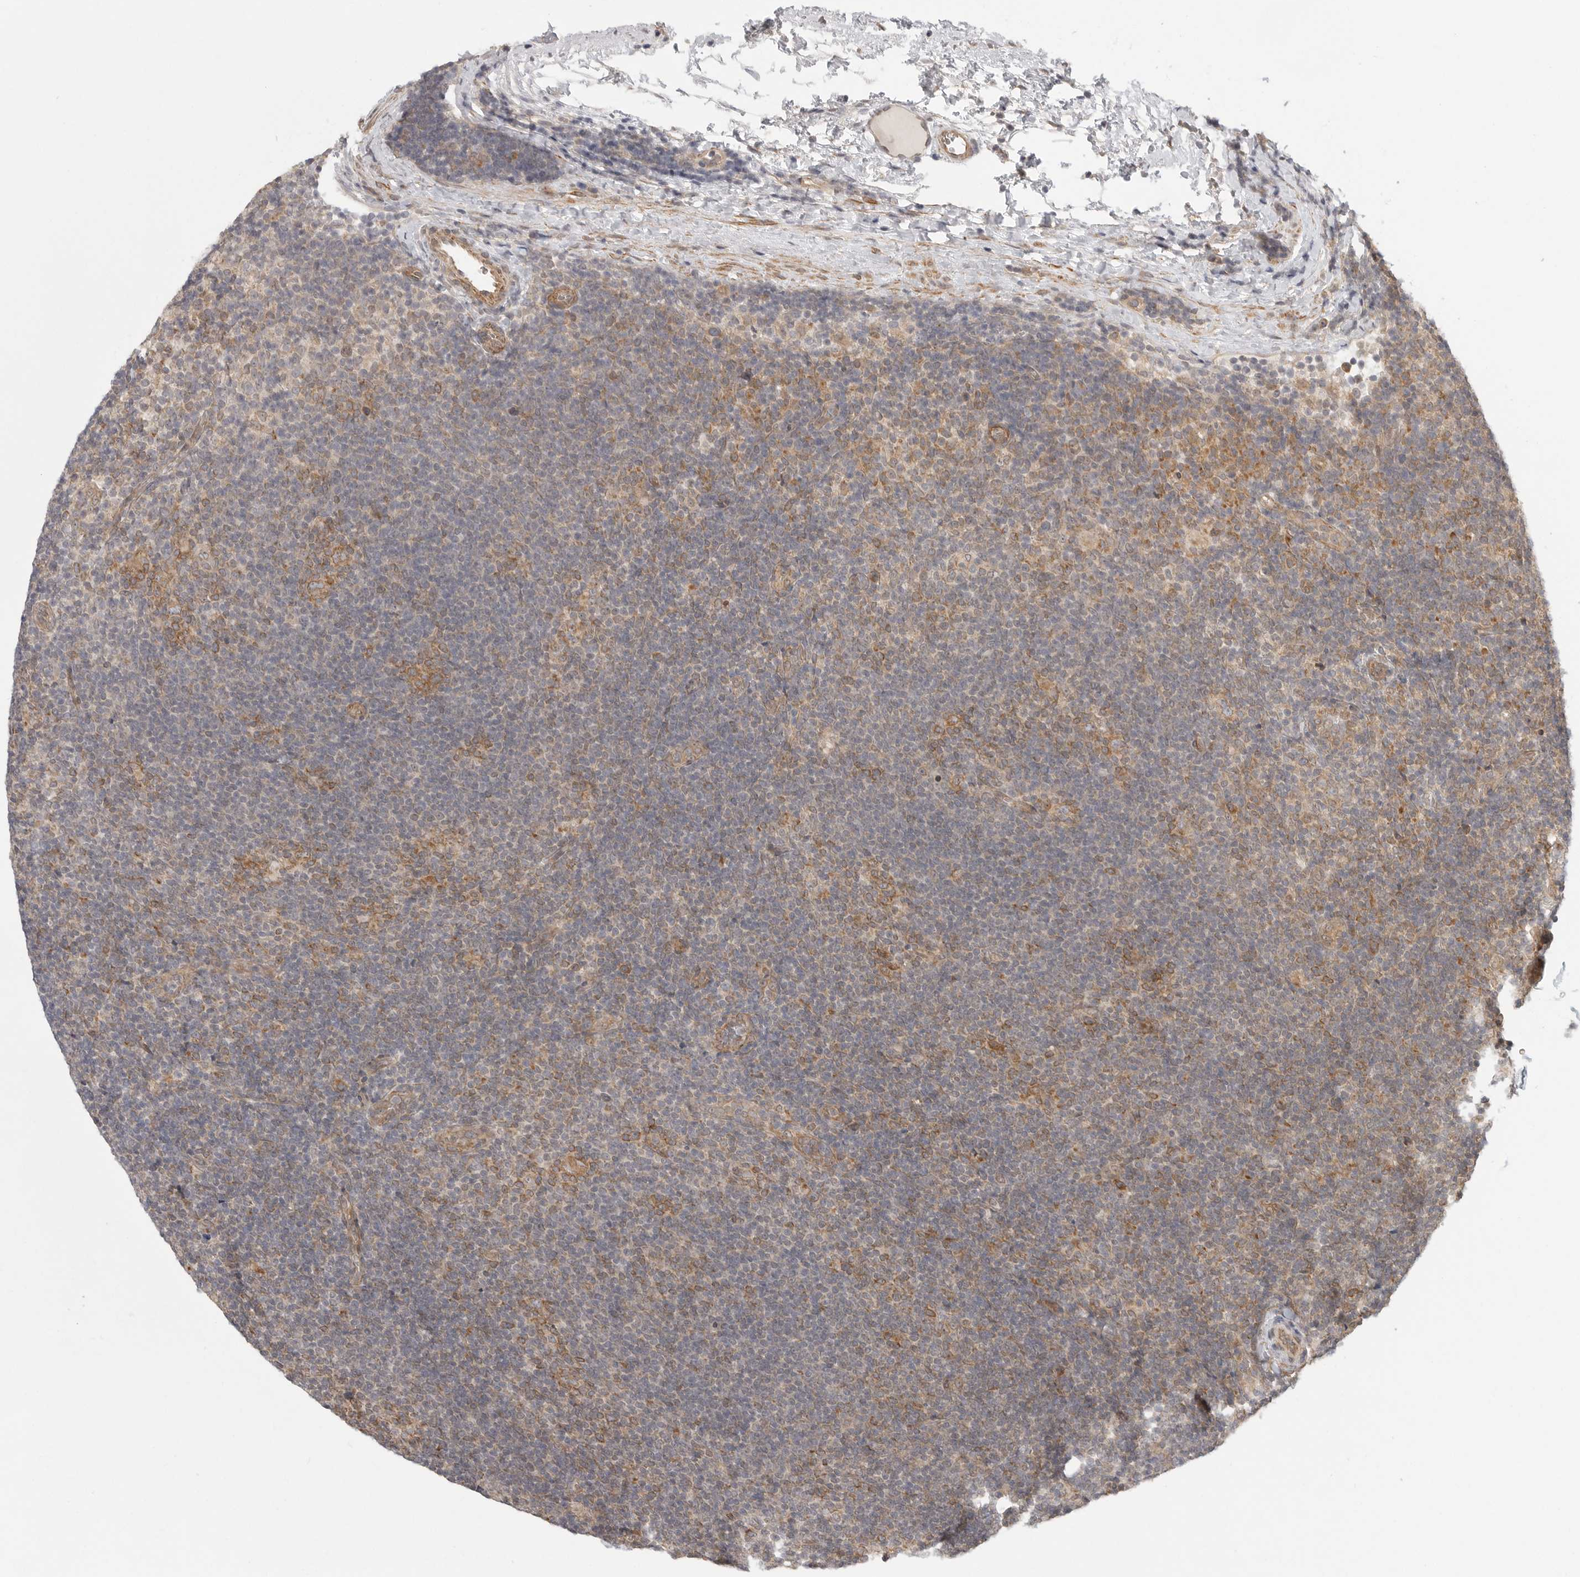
{"staining": {"intensity": "moderate", "quantity": ">75%", "location": "cytoplasmic/membranous"}, "tissue": "lymphoma", "cell_type": "Tumor cells", "image_type": "cancer", "snomed": [{"axis": "morphology", "description": "Hodgkin's disease, NOS"}, {"axis": "topography", "description": "Lymph node"}], "caption": "Immunohistochemical staining of human lymphoma reveals medium levels of moderate cytoplasmic/membranous protein positivity in approximately >75% of tumor cells.", "gene": "CERS2", "patient": {"sex": "female", "age": 57}}